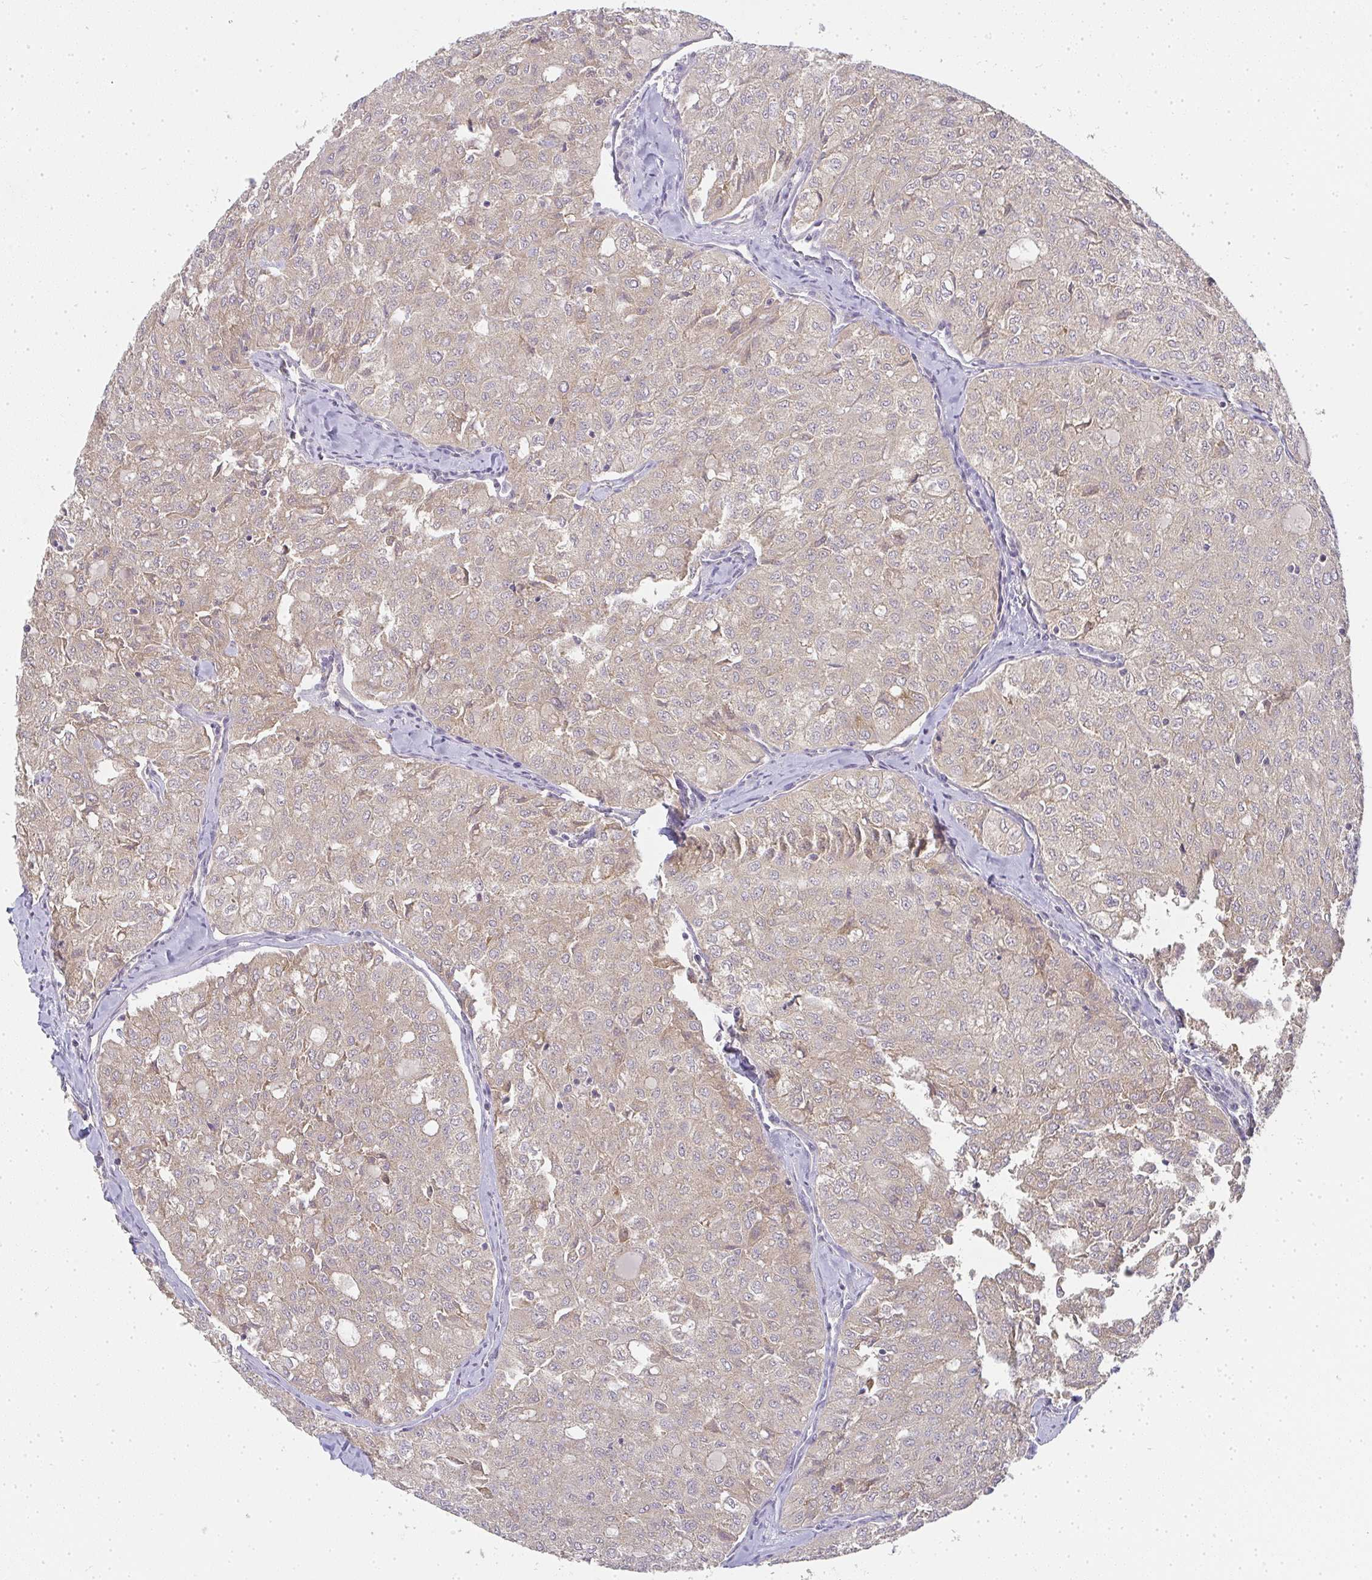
{"staining": {"intensity": "weak", "quantity": ">75%", "location": "cytoplasmic/membranous"}, "tissue": "thyroid cancer", "cell_type": "Tumor cells", "image_type": "cancer", "snomed": [{"axis": "morphology", "description": "Follicular adenoma carcinoma, NOS"}, {"axis": "topography", "description": "Thyroid gland"}], "caption": "Tumor cells display low levels of weak cytoplasmic/membranous expression in approximately >75% of cells in thyroid cancer.", "gene": "SLC35B3", "patient": {"sex": "male", "age": 75}}